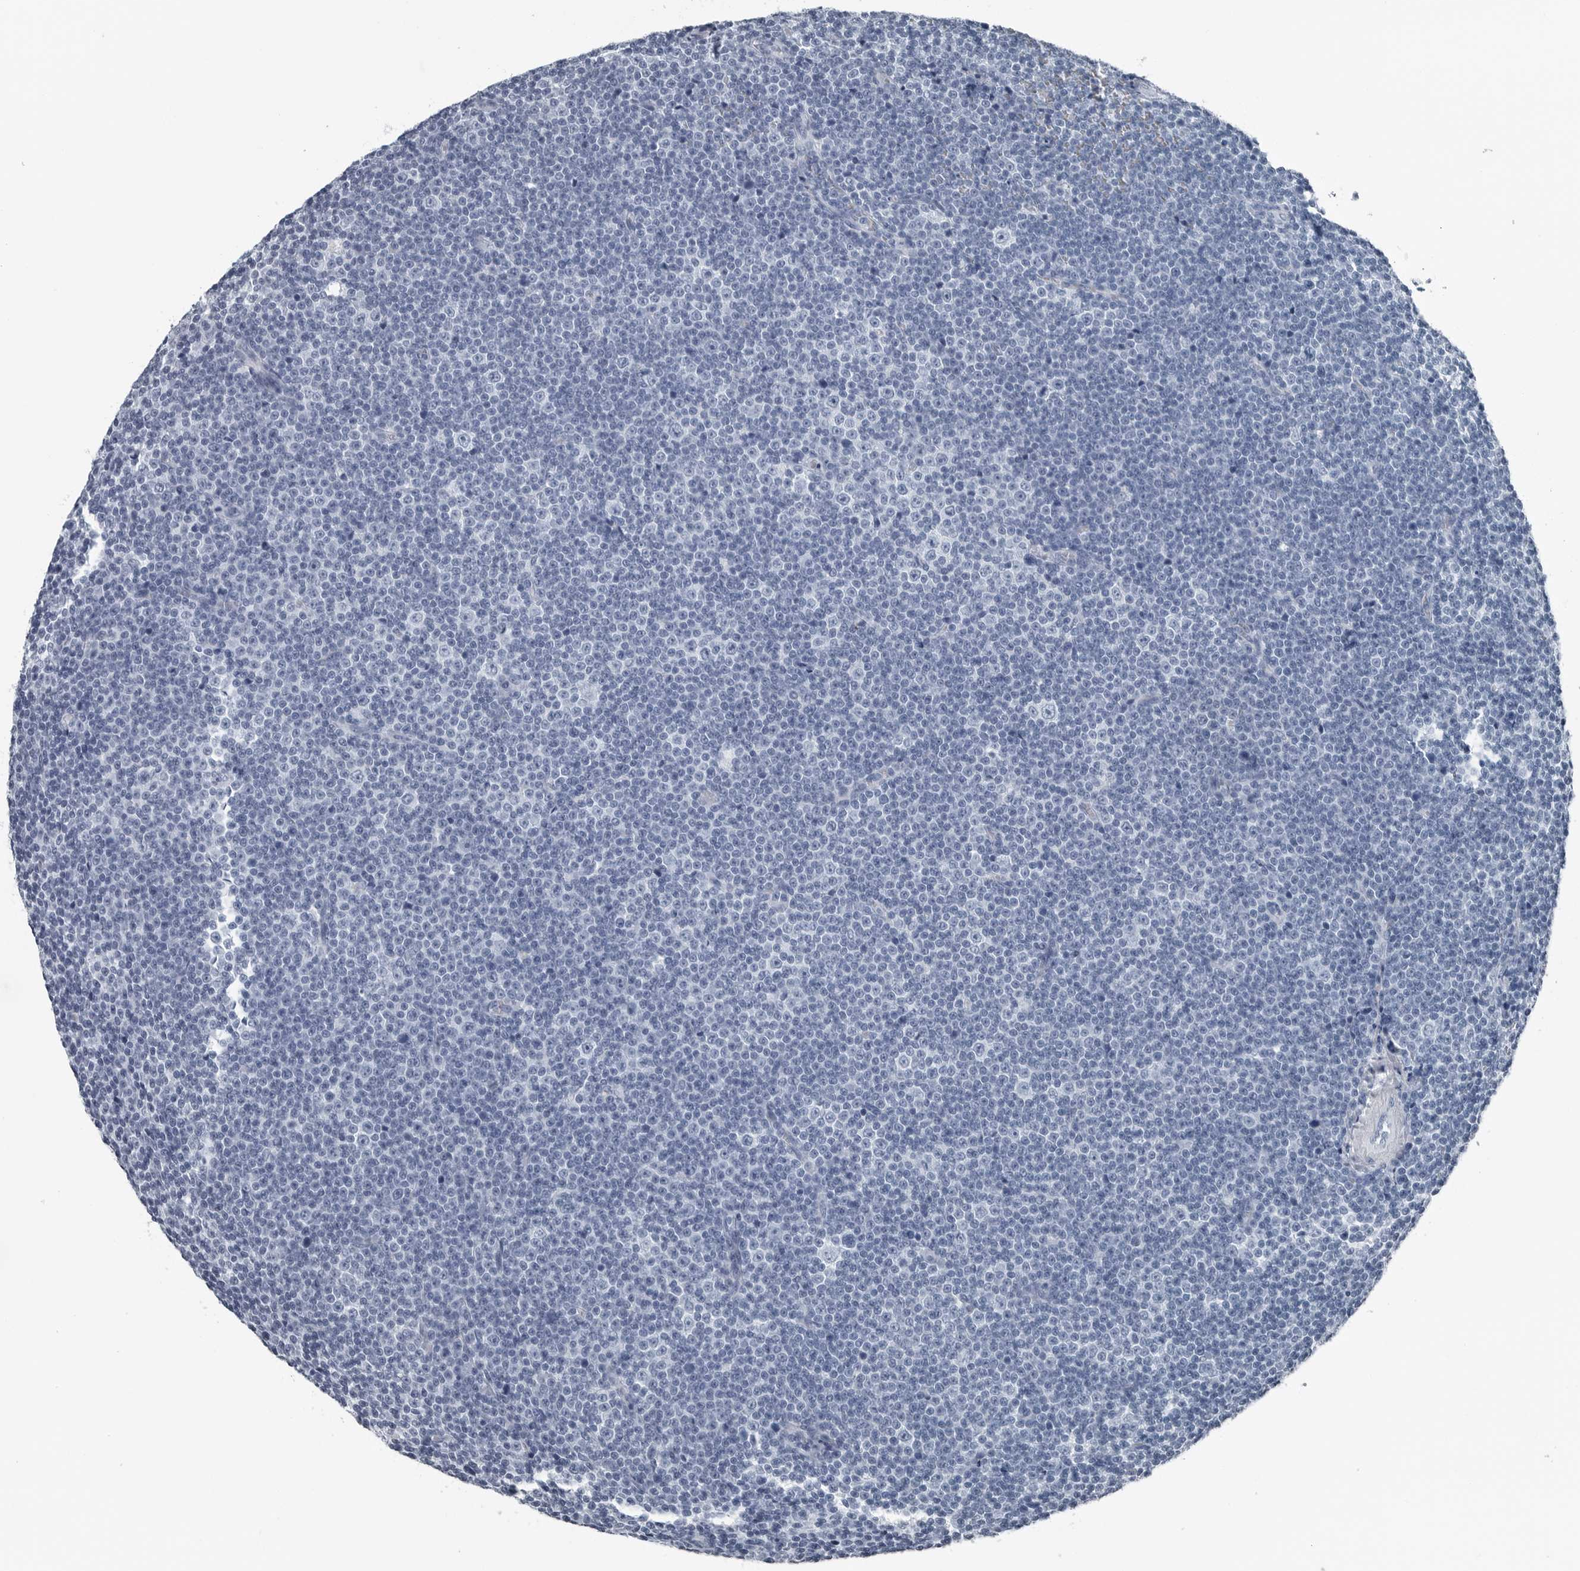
{"staining": {"intensity": "negative", "quantity": "none", "location": "none"}, "tissue": "lymphoma", "cell_type": "Tumor cells", "image_type": "cancer", "snomed": [{"axis": "morphology", "description": "Malignant lymphoma, non-Hodgkin's type, Low grade"}, {"axis": "topography", "description": "Lymph node"}], "caption": "This is a histopathology image of IHC staining of malignant lymphoma, non-Hodgkin's type (low-grade), which shows no expression in tumor cells.", "gene": "SPINK1", "patient": {"sex": "female", "age": 67}}